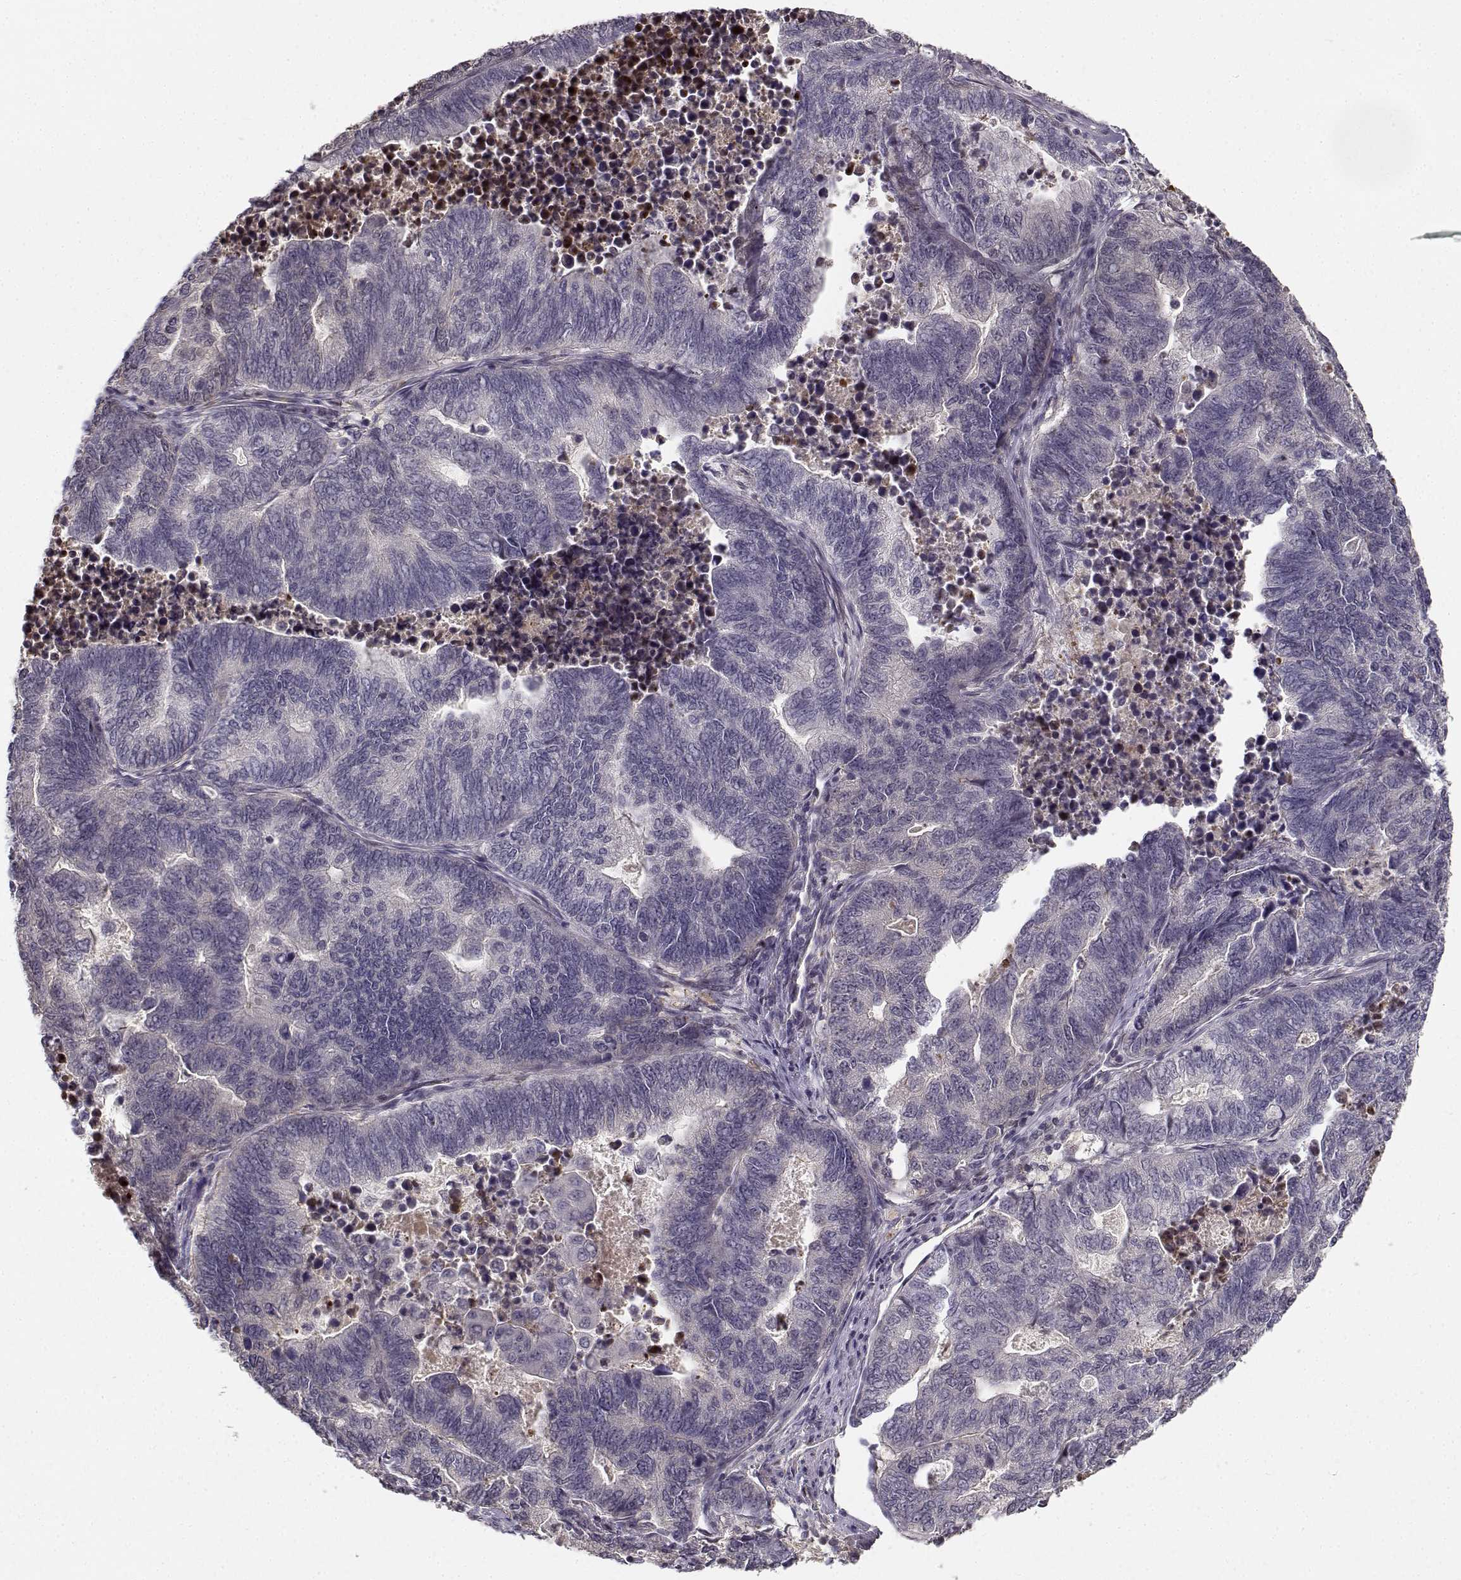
{"staining": {"intensity": "negative", "quantity": "none", "location": "none"}, "tissue": "stomach cancer", "cell_type": "Tumor cells", "image_type": "cancer", "snomed": [{"axis": "morphology", "description": "Adenocarcinoma, NOS"}, {"axis": "topography", "description": "Stomach, upper"}], "caption": "DAB immunohistochemical staining of human stomach cancer demonstrates no significant expression in tumor cells. Nuclei are stained in blue.", "gene": "RGS9BP", "patient": {"sex": "female", "age": 67}}